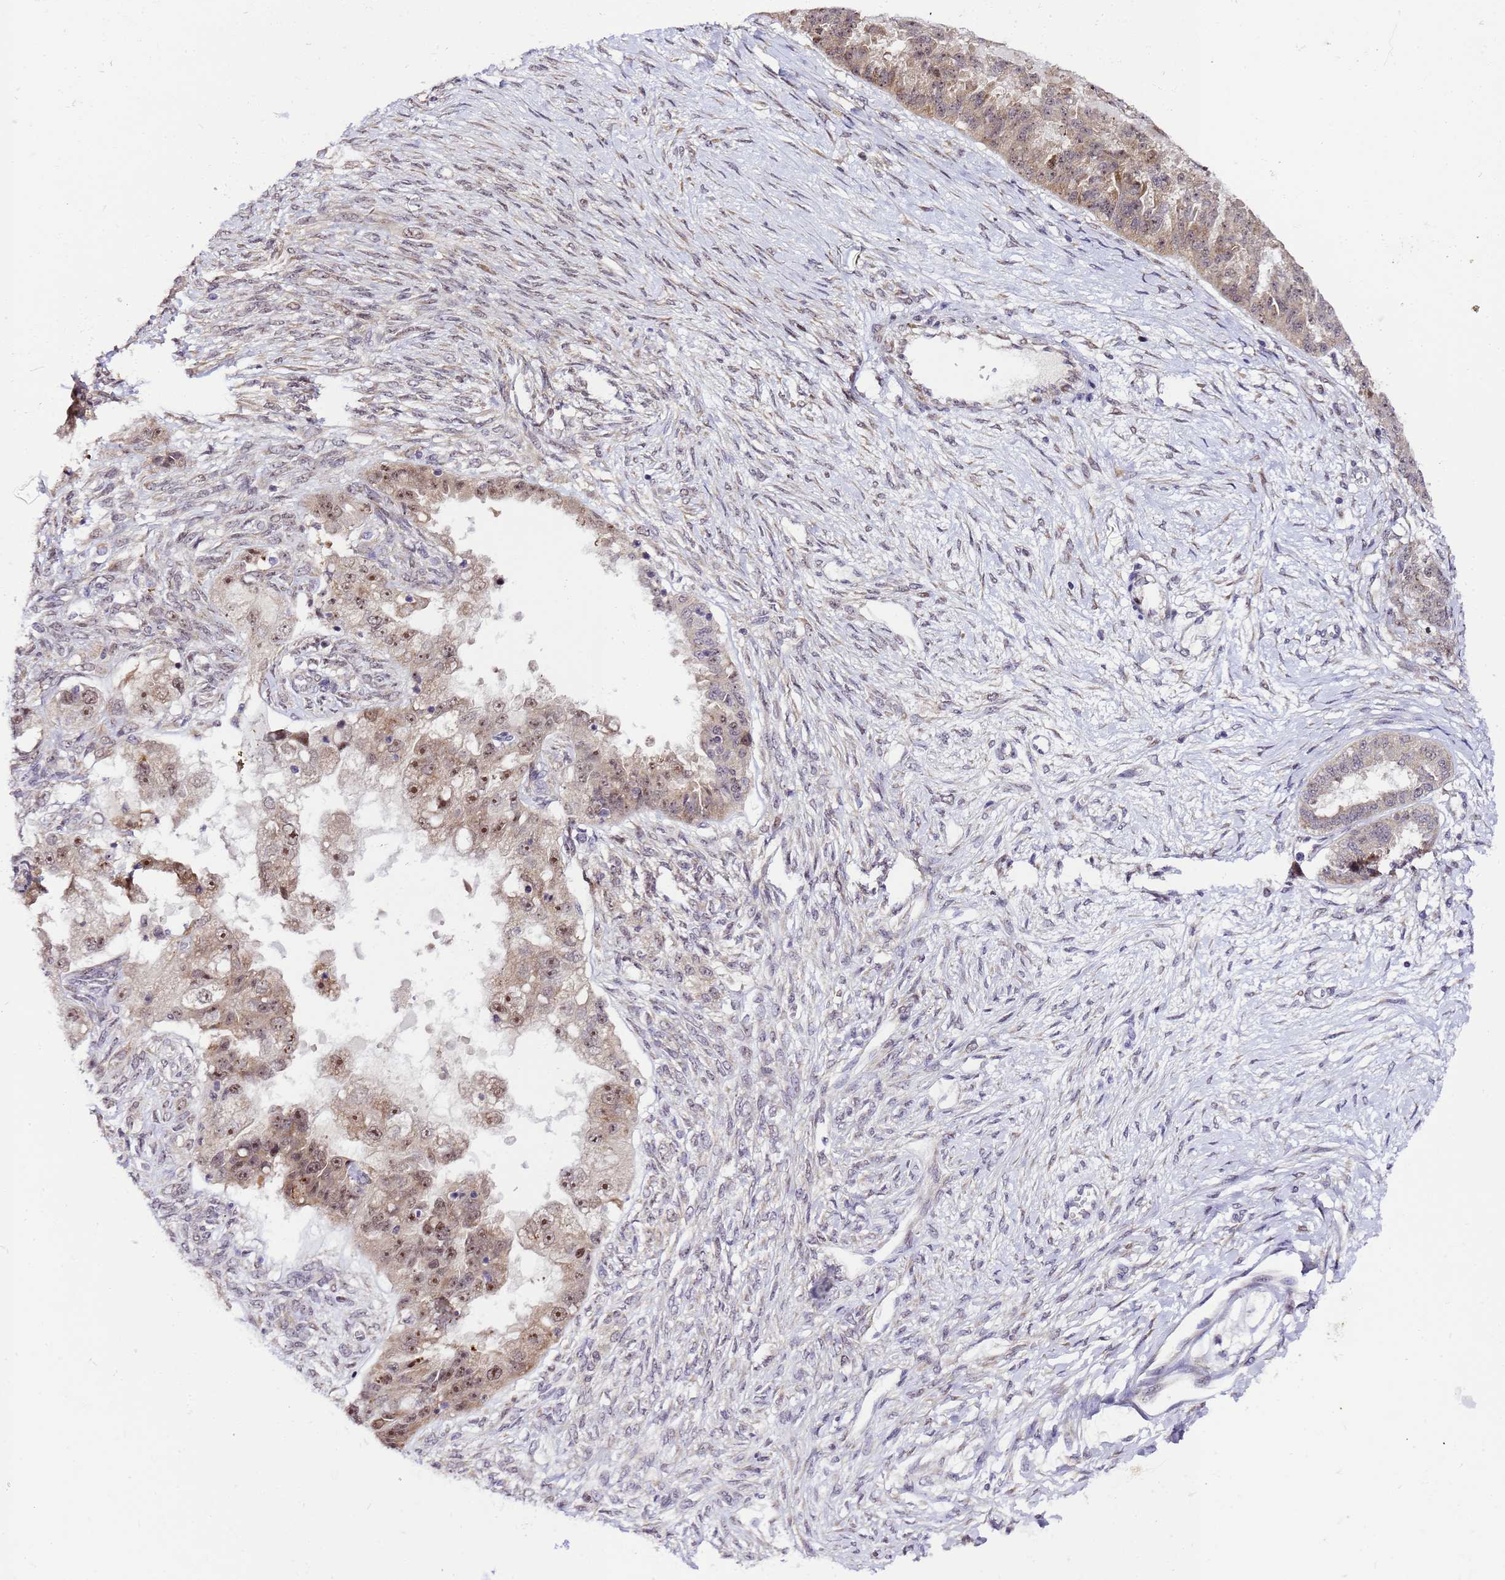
{"staining": {"intensity": "moderate", "quantity": ">75%", "location": "nuclear"}, "tissue": "ovarian cancer", "cell_type": "Tumor cells", "image_type": "cancer", "snomed": [{"axis": "morphology", "description": "Cystadenocarcinoma, serous, NOS"}, {"axis": "topography", "description": "Ovary"}], "caption": "Tumor cells demonstrate medium levels of moderate nuclear expression in approximately >75% of cells in human serous cystadenocarcinoma (ovarian).", "gene": "SLX4IP", "patient": {"sex": "female", "age": 58}}